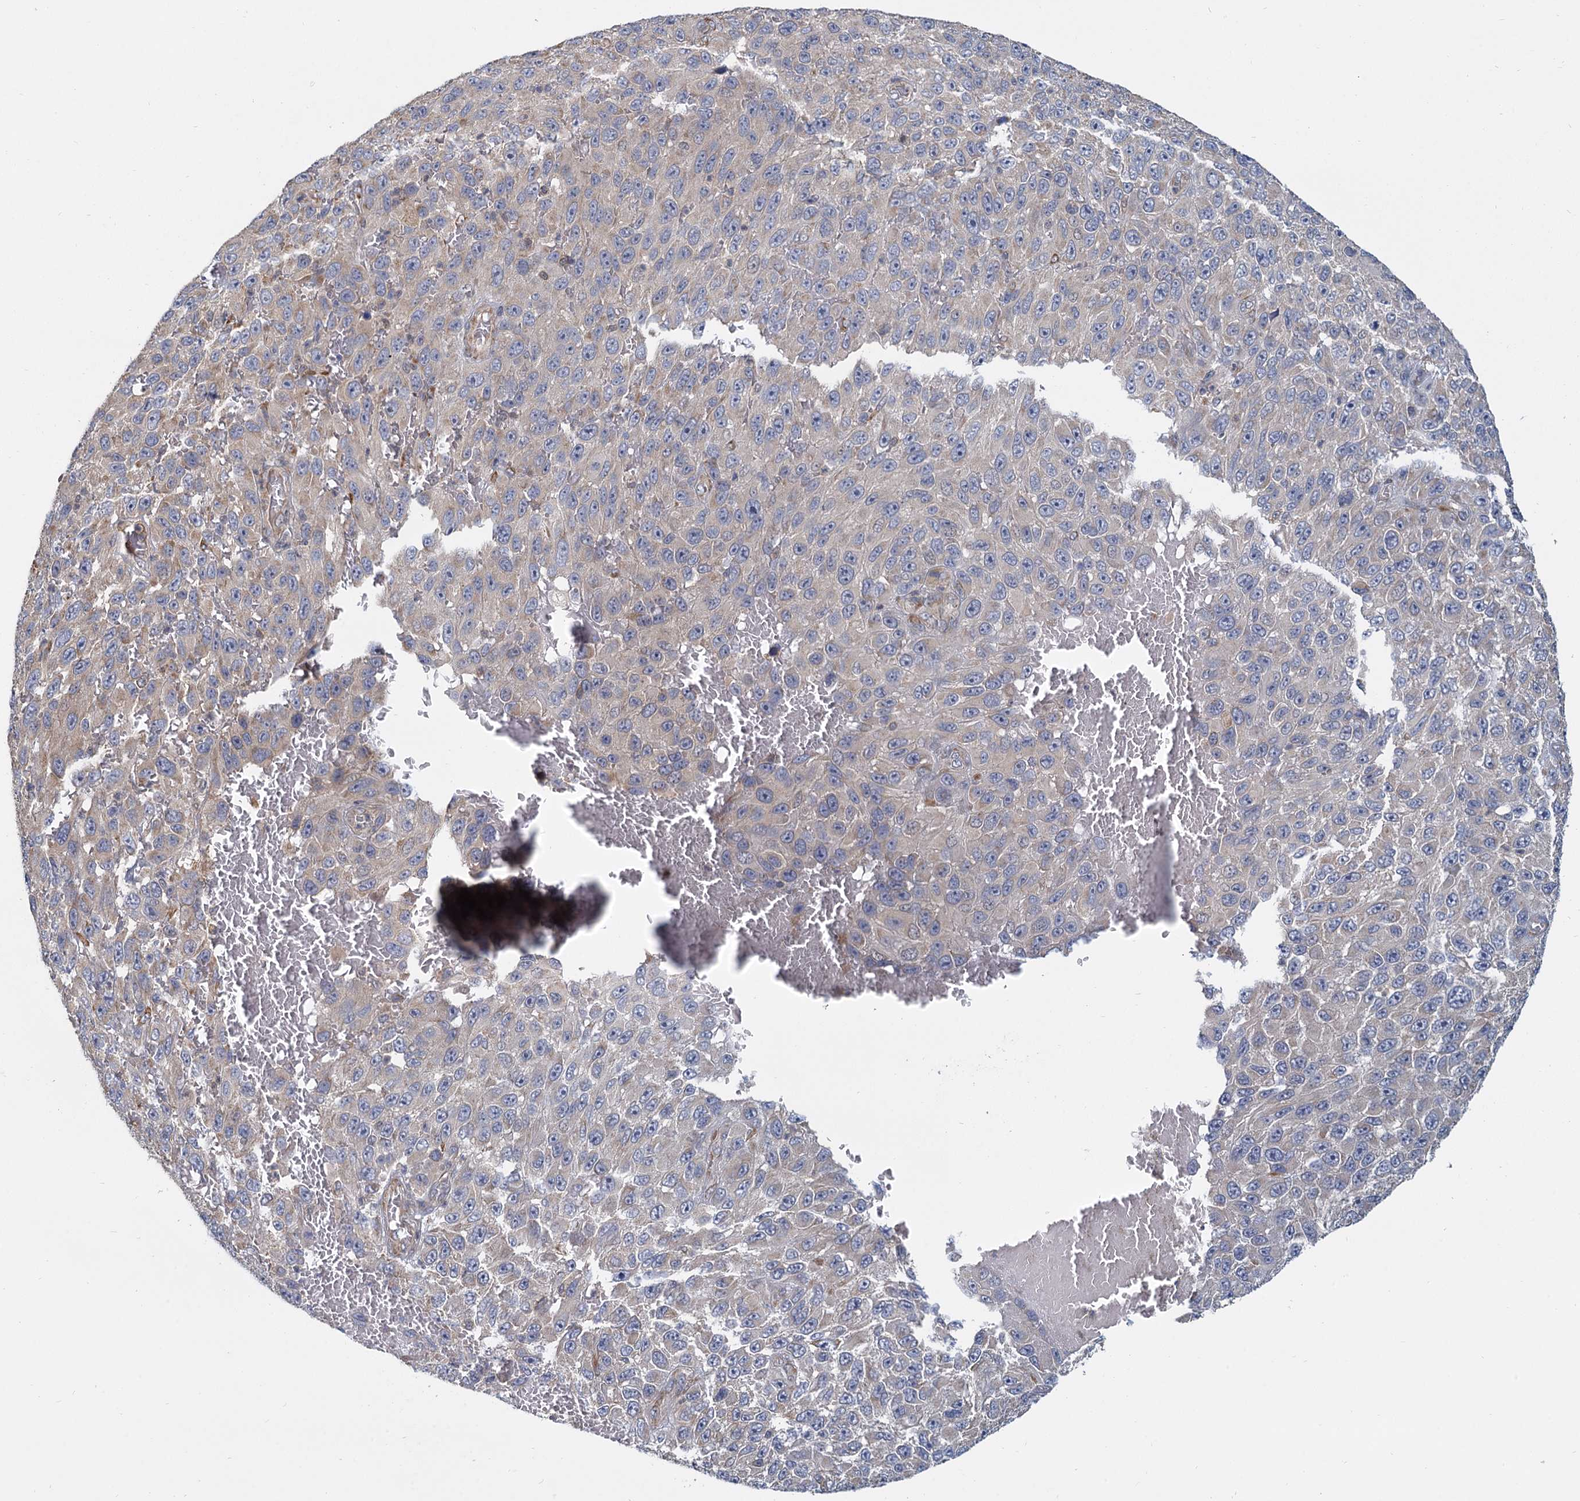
{"staining": {"intensity": "weak", "quantity": "<25%", "location": "cytoplasmic/membranous"}, "tissue": "melanoma", "cell_type": "Tumor cells", "image_type": "cancer", "snomed": [{"axis": "morphology", "description": "Normal tissue, NOS"}, {"axis": "morphology", "description": "Malignant melanoma, NOS"}, {"axis": "topography", "description": "Skin"}], "caption": "Melanoma was stained to show a protein in brown. There is no significant expression in tumor cells. Brightfield microscopy of immunohistochemistry (IHC) stained with DAB (brown) and hematoxylin (blue), captured at high magnification.", "gene": "LRRC51", "patient": {"sex": "female", "age": 96}}